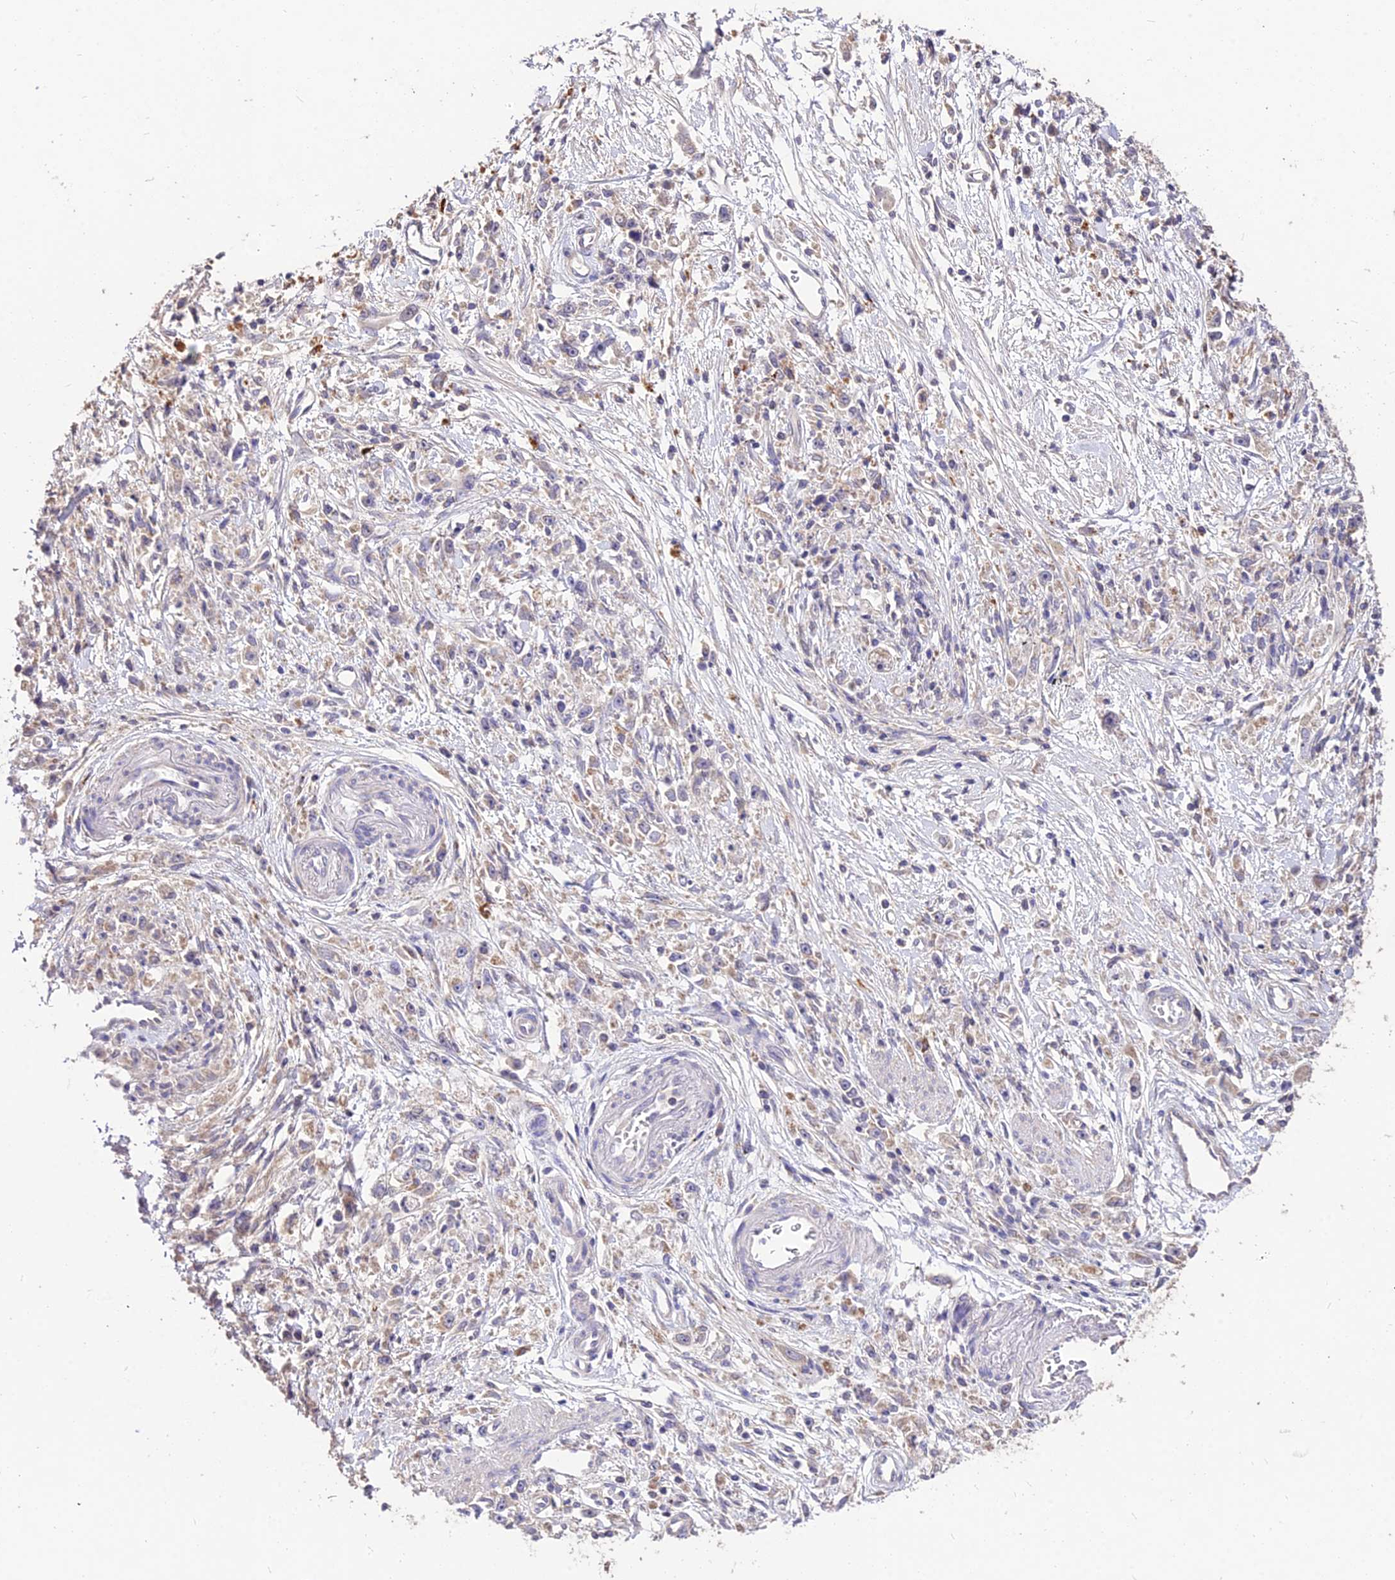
{"staining": {"intensity": "weak", "quantity": "<25%", "location": "cytoplasmic/membranous"}, "tissue": "stomach cancer", "cell_type": "Tumor cells", "image_type": "cancer", "snomed": [{"axis": "morphology", "description": "Adenocarcinoma, NOS"}, {"axis": "topography", "description": "Stomach"}], "caption": "Human stomach cancer (adenocarcinoma) stained for a protein using IHC displays no staining in tumor cells.", "gene": "SDHD", "patient": {"sex": "female", "age": 59}}